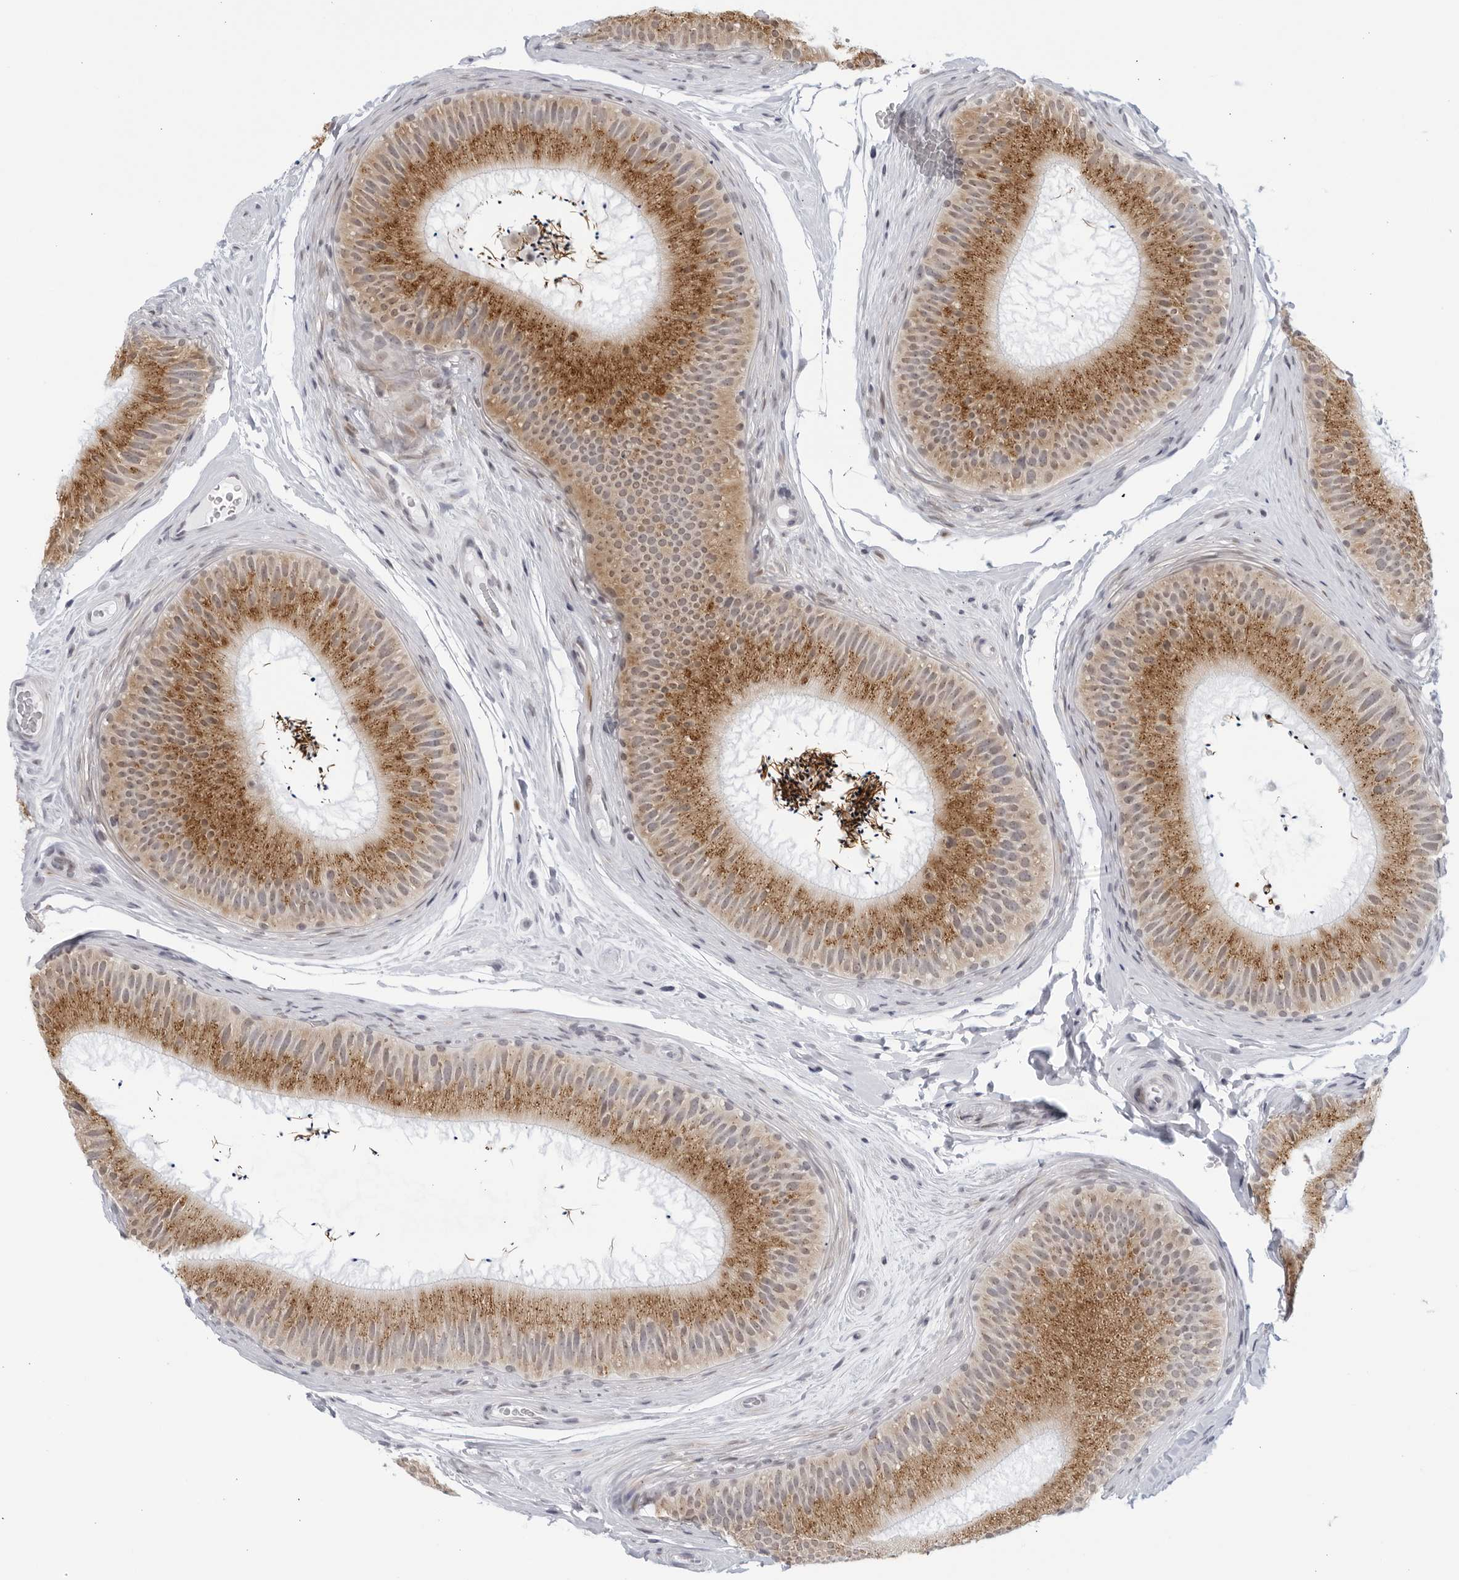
{"staining": {"intensity": "moderate", "quantity": "25%-75%", "location": "cytoplasmic/membranous"}, "tissue": "epididymis", "cell_type": "Glandular cells", "image_type": "normal", "snomed": [{"axis": "morphology", "description": "Normal tissue, NOS"}, {"axis": "topography", "description": "Epididymis"}], "caption": "Immunohistochemical staining of normal epididymis exhibits 25%-75% levels of moderate cytoplasmic/membranous protein positivity in approximately 25%-75% of glandular cells.", "gene": "WDTC1", "patient": {"sex": "male", "age": 45}}